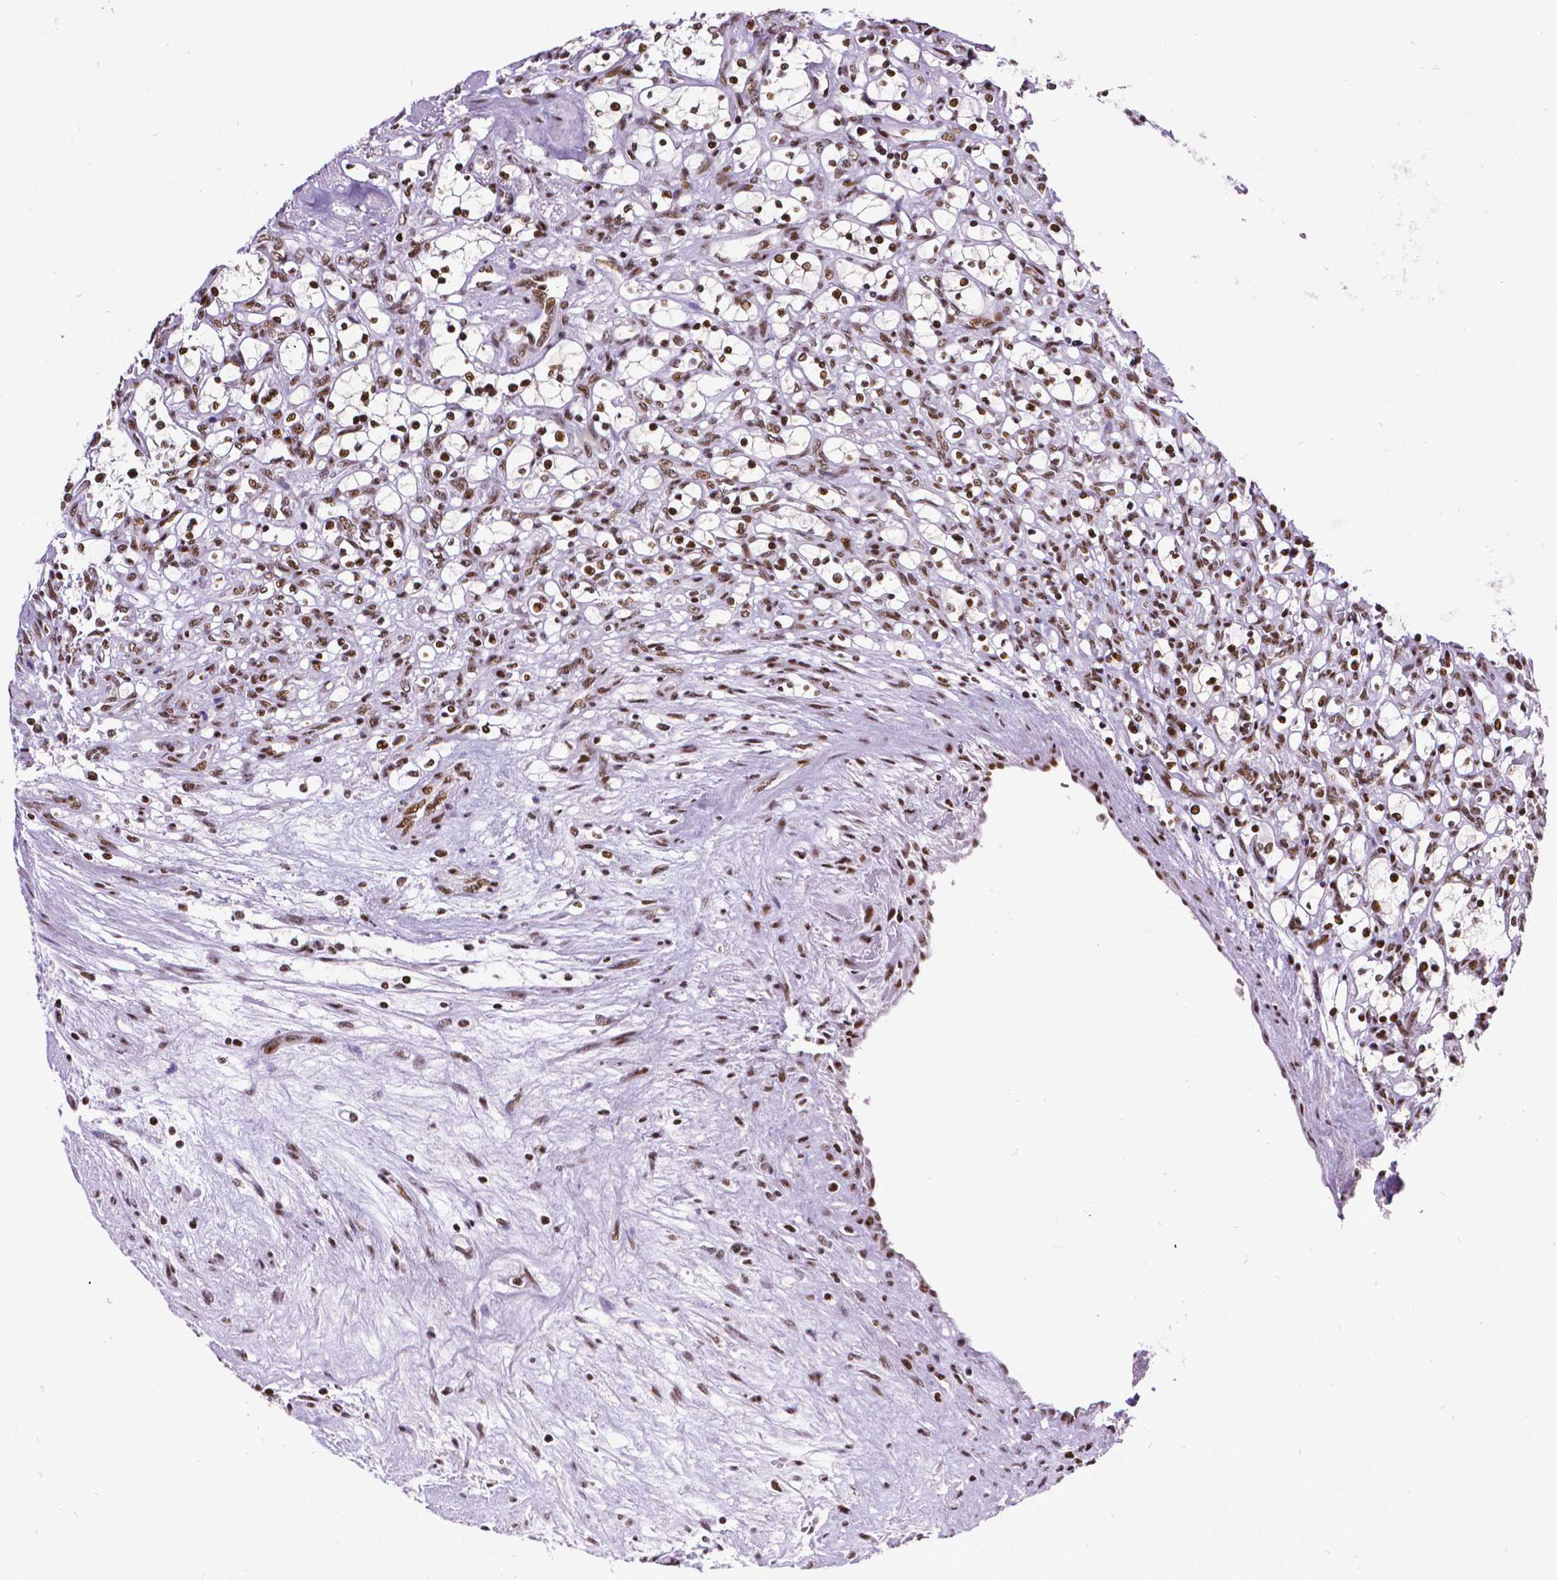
{"staining": {"intensity": "strong", "quantity": ">75%", "location": "nuclear"}, "tissue": "renal cancer", "cell_type": "Tumor cells", "image_type": "cancer", "snomed": [{"axis": "morphology", "description": "Adenocarcinoma, NOS"}, {"axis": "topography", "description": "Kidney"}], "caption": "Human renal adenocarcinoma stained with a protein marker reveals strong staining in tumor cells.", "gene": "CTCF", "patient": {"sex": "female", "age": 69}}